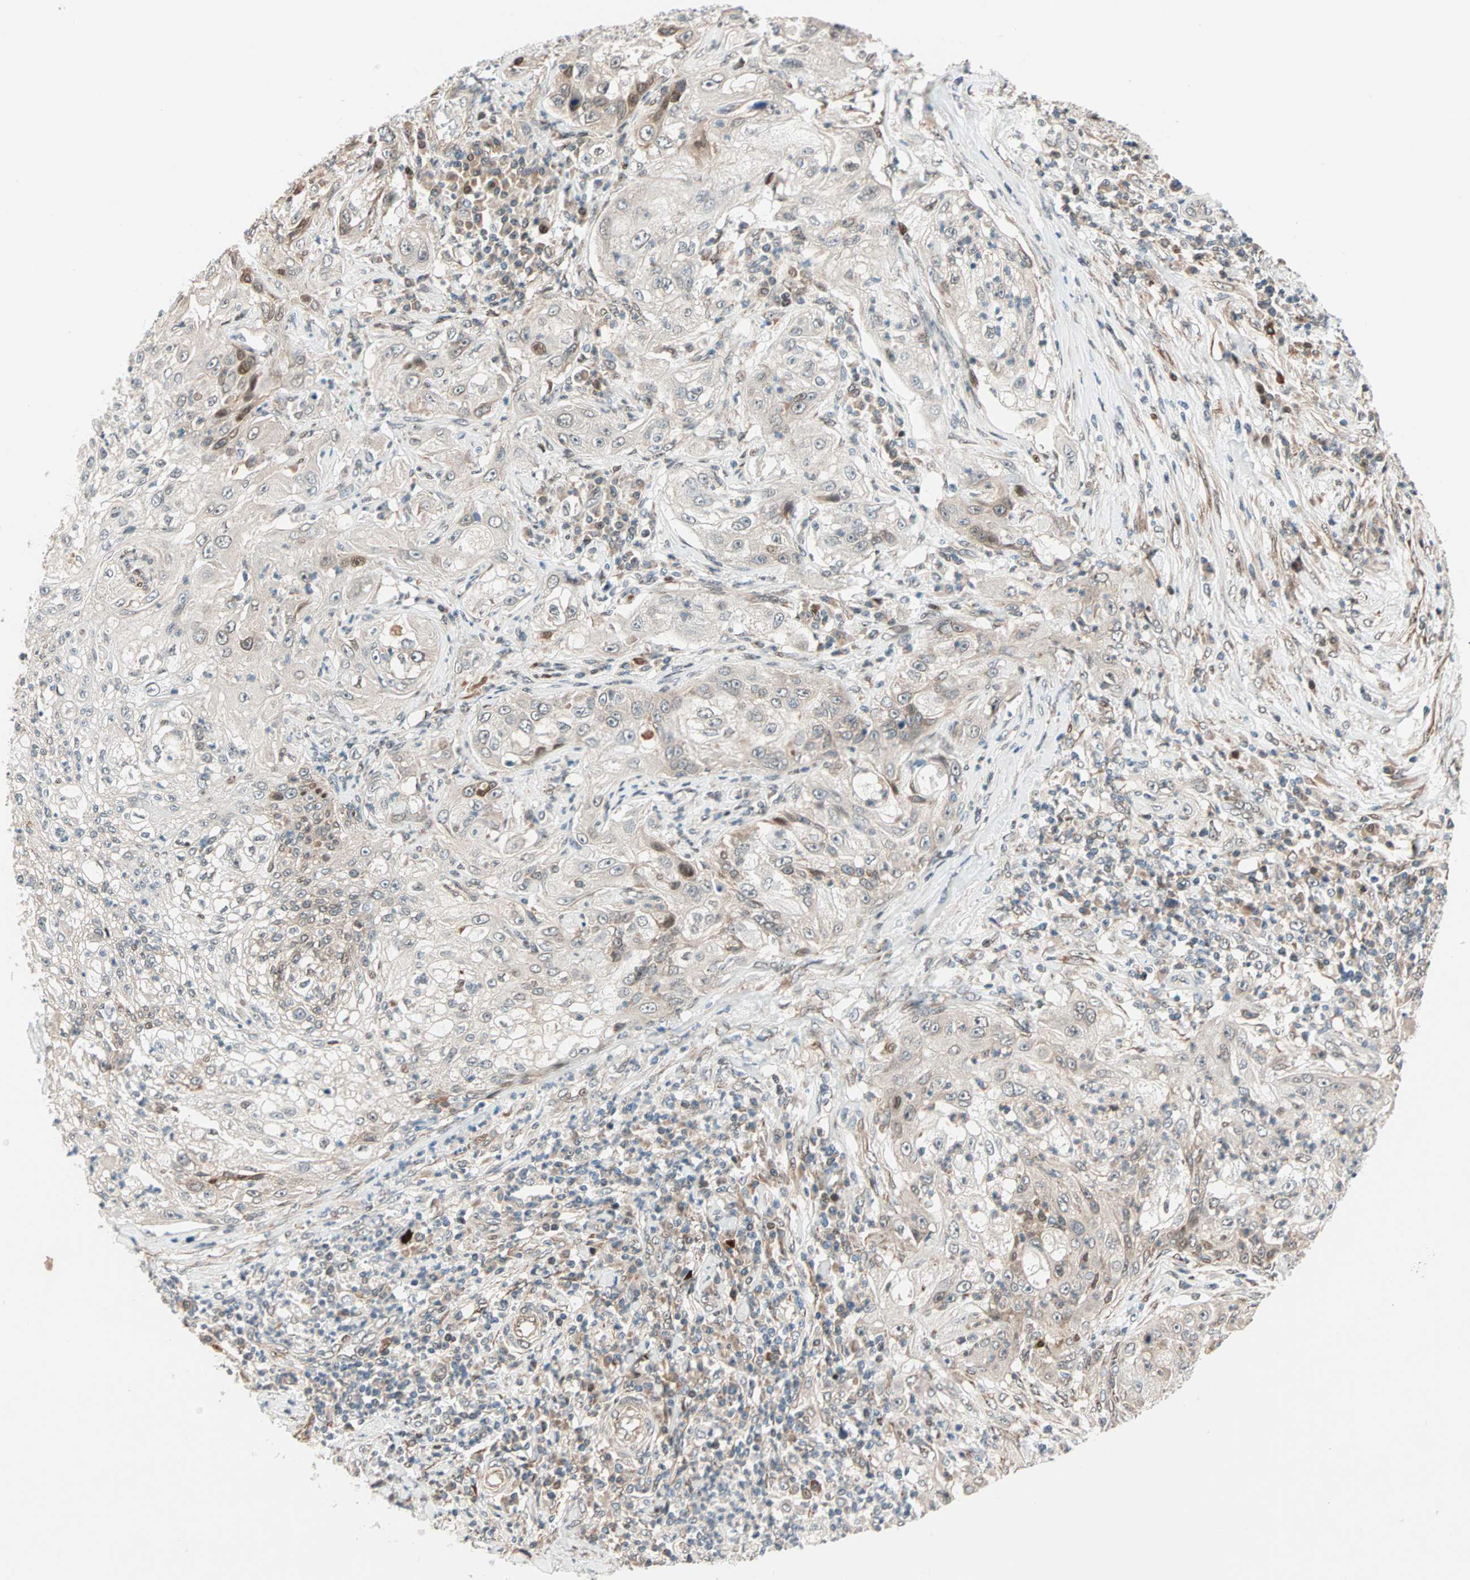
{"staining": {"intensity": "weak", "quantity": ">75%", "location": "cytoplasmic/membranous"}, "tissue": "lung cancer", "cell_type": "Tumor cells", "image_type": "cancer", "snomed": [{"axis": "morphology", "description": "Inflammation, NOS"}, {"axis": "morphology", "description": "Squamous cell carcinoma, NOS"}, {"axis": "topography", "description": "Lymph node"}, {"axis": "topography", "description": "Soft tissue"}, {"axis": "topography", "description": "Lung"}], "caption": "Lung squamous cell carcinoma stained with a brown dye shows weak cytoplasmic/membranous positive expression in approximately >75% of tumor cells.", "gene": "HECW1", "patient": {"sex": "male", "age": 66}}